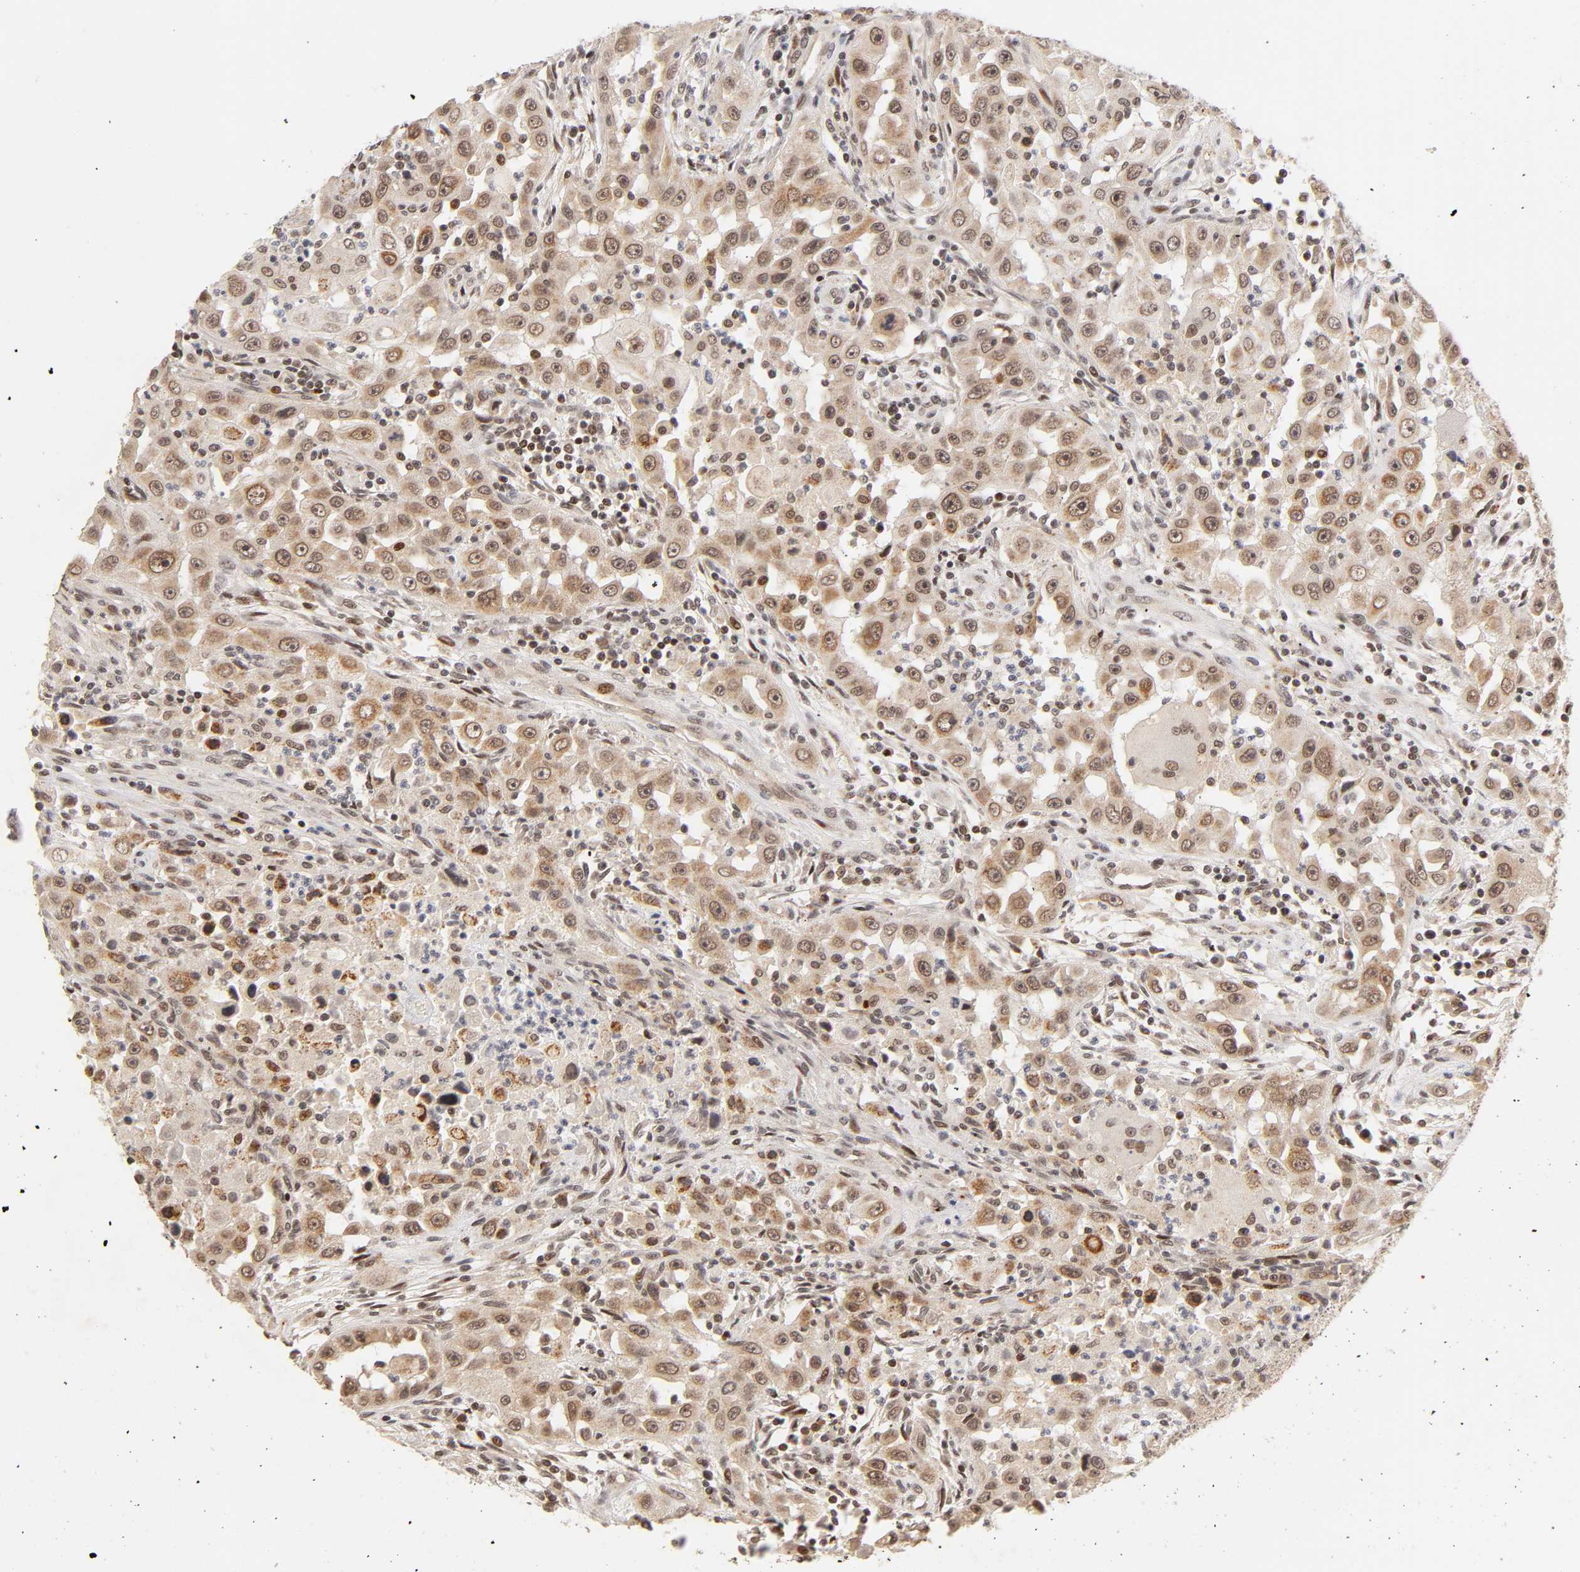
{"staining": {"intensity": "moderate", "quantity": ">75%", "location": "cytoplasmic/membranous,nuclear"}, "tissue": "head and neck cancer", "cell_type": "Tumor cells", "image_type": "cancer", "snomed": [{"axis": "morphology", "description": "Carcinoma, NOS"}, {"axis": "topography", "description": "Head-Neck"}], "caption": "High-power microscopy captured an IHC photomicrograph of head and neck carcinoma, revealing moderate cytoplasmic/membranous and nuclear staining in approximately >75% of tumor cells. Immunohistochemistry (ihc) stains the protein of interest in brown and the nuclei are stained blue.", "gene": "TAF10", "patient": {"sex": "male", "age": 87}}